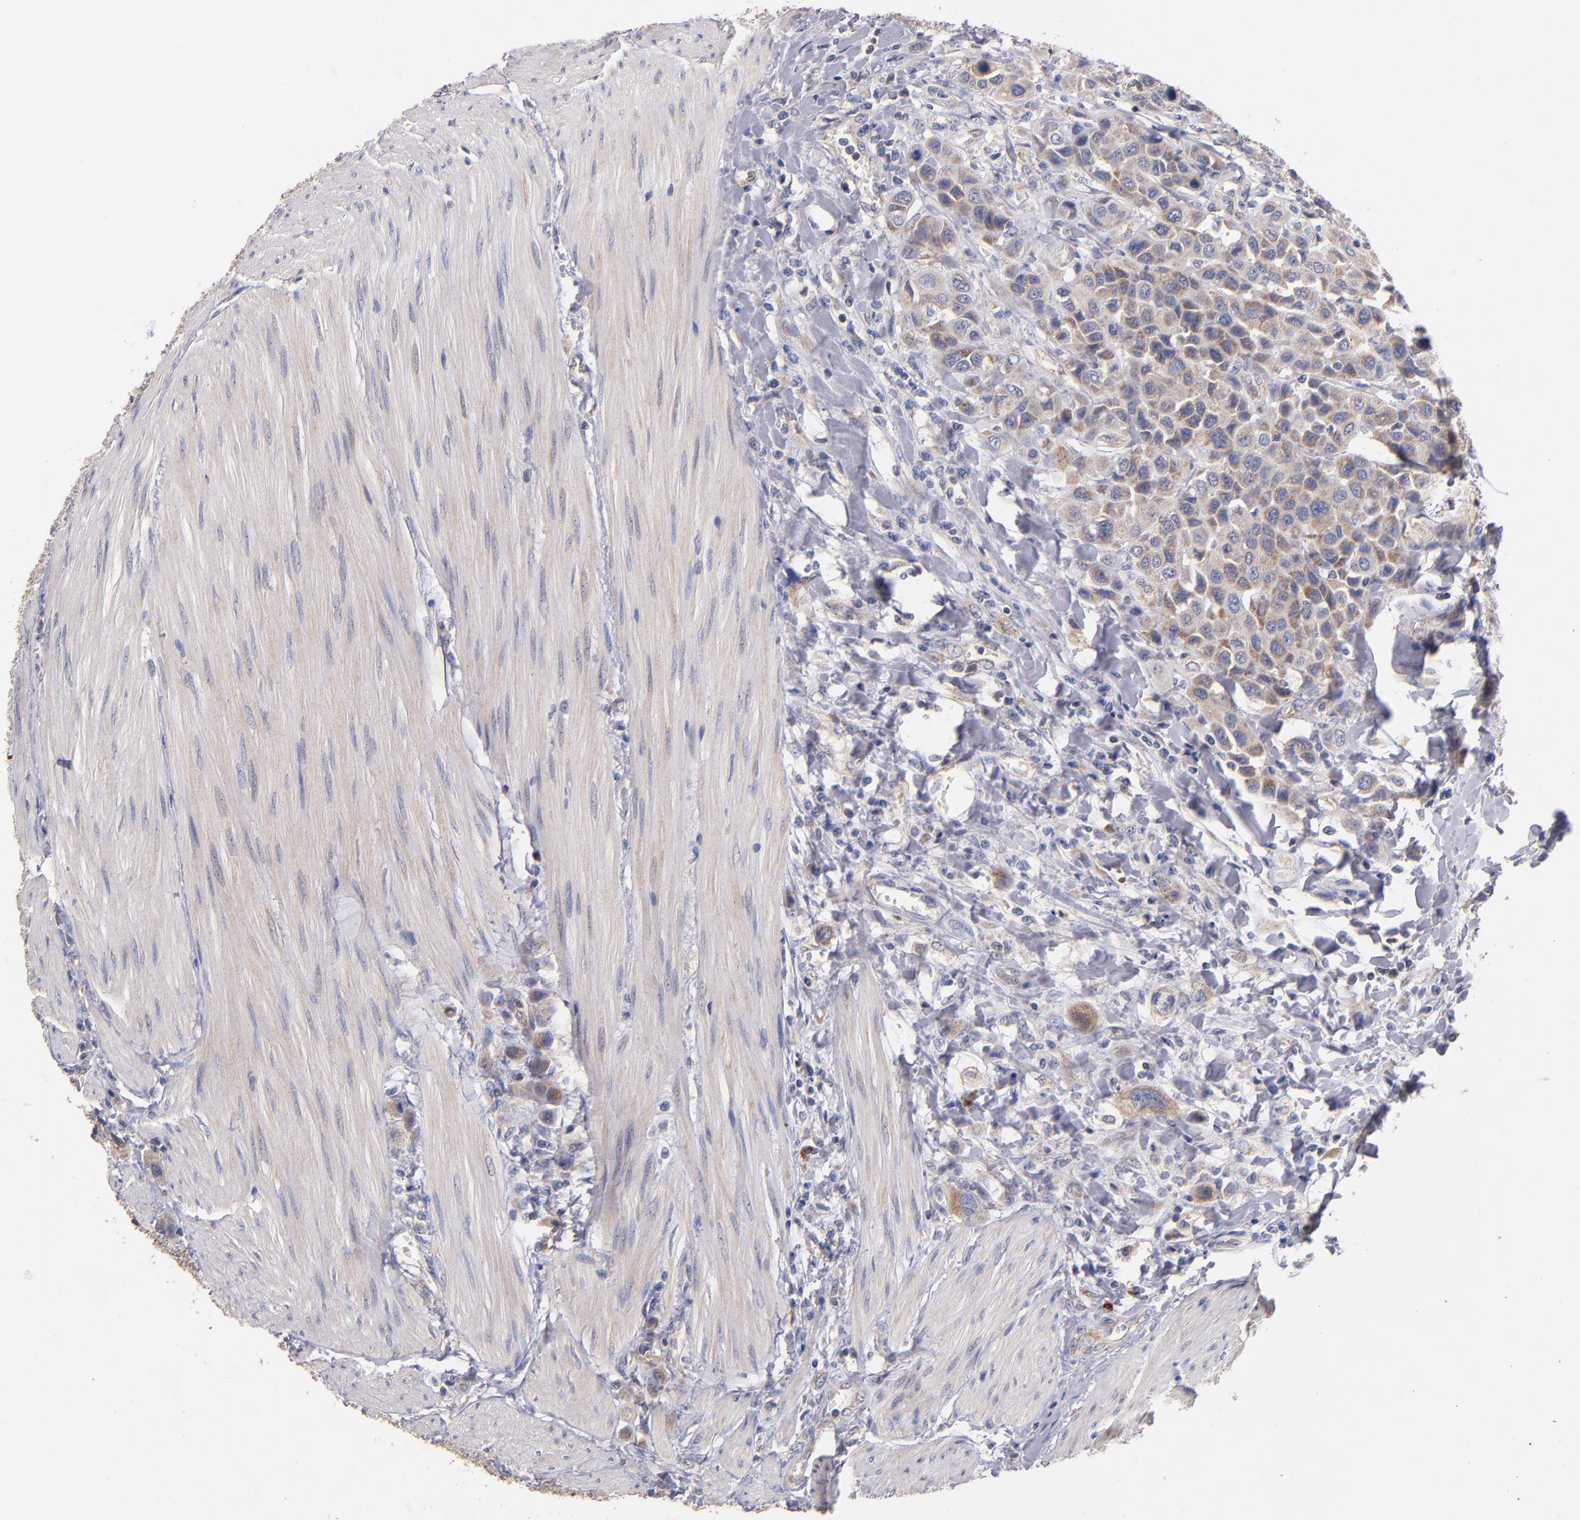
{"staining": {"intensity": "weak", "quantity": ">75%", "location": "cytoplasmic/membranous"}, "tissue": "urothelial cancer", "cell_type": "Tumor cells", "image_type": "cancer", "snomed": [{"axis": "morphology", "description": "Urothelial carcinoma, High grade"}, {"axis": "topography", "description": "Urinary bladder"}], "caption": "IHC image of human urothelial carcinoma (high-grade) stained for a protein (brown), which shows low levels of weak cytoplasmic/membranous positivity in about >75% of tumor cells.", "gene": "DIABLO", "patient": {"sex": "male", "age": 50}}